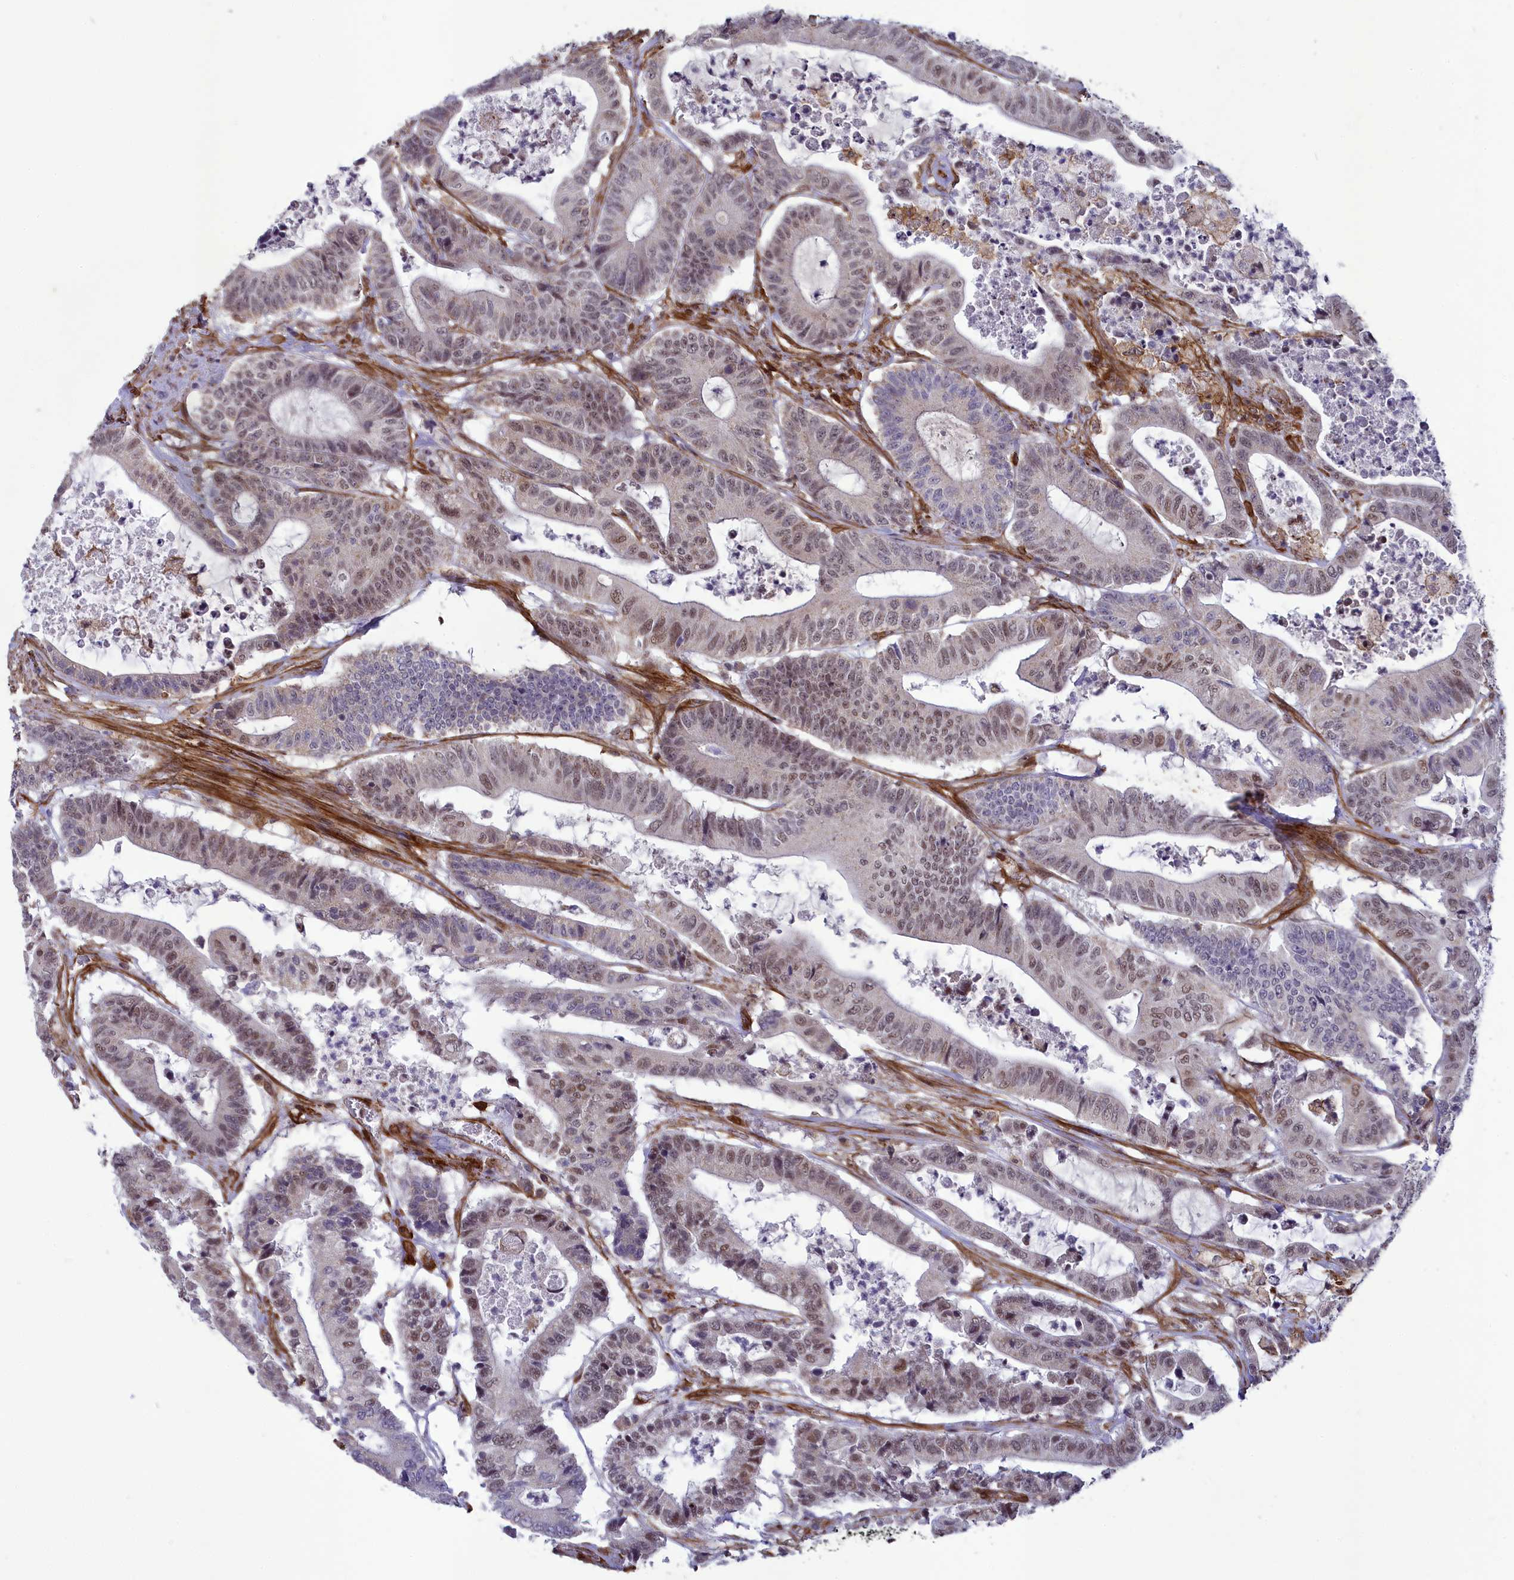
{"staining": {"intensity": "weak", "quantity": "25%-75%", "location": "nuclear"}, "tissue": "colorectal cancer", "cell_type": "Tumor cells", "image_type": "cancer", "snomed": [{"axis": "morphology", "description": "Adenocarcinoma, NOS"}, {"axis": "topography", "description": "Colon"}], "caption": "A photomicrograph showing weak nuclear staining in about 25%-75% of tumor cells in colorectal adenocarcinoma, as visualized by brown immunohistochemical staining.", "gene": "TNS1", "patient": {"sex": "female", "age": 84}}